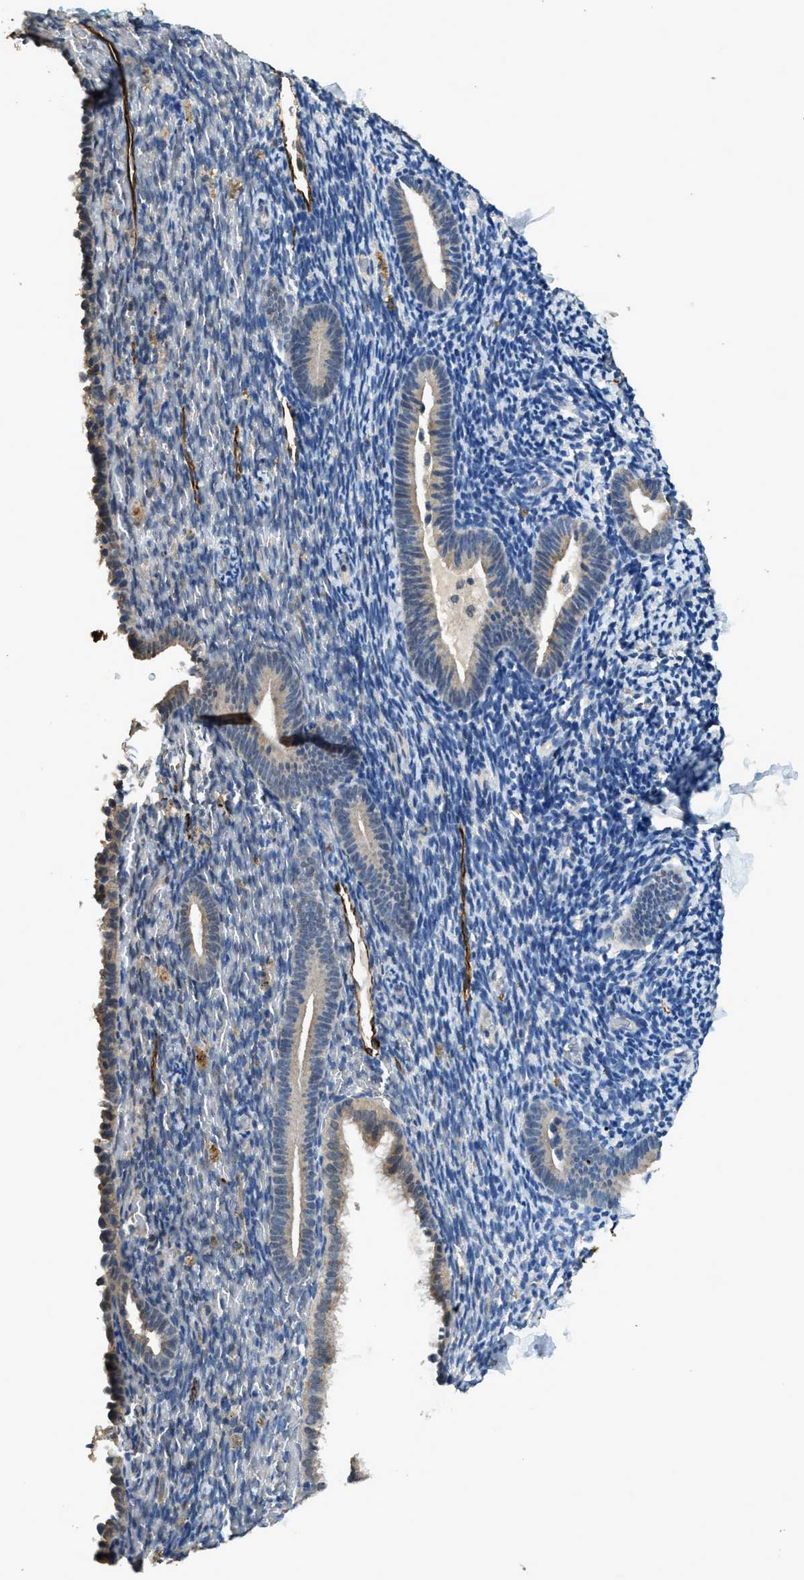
{"staining": {"intensity": "negative", "quantity": "none", "location": "none"}, "tissue": "endometrium", "cell_type": "Cells in endometrial stroma", "image_type": "normal", "snomed": [{"axis": "morphology", "description": "Normal tissue, NOS"}, {"axis": "topography", "description": "Endometrium"}], "caption": "Immunohistochemistry photomicrograph of benign endometrium: human endometrium stained with DAB displays no significant protein staining in cells in endometrial stroma. (DAB (3,3'-diaminobenzidine) immunohistochemistry (IHC) visualized using brightfield microscopy, high magnification).", "gene": "SYNM", "patient": {"sex": "female", "age": 51}}